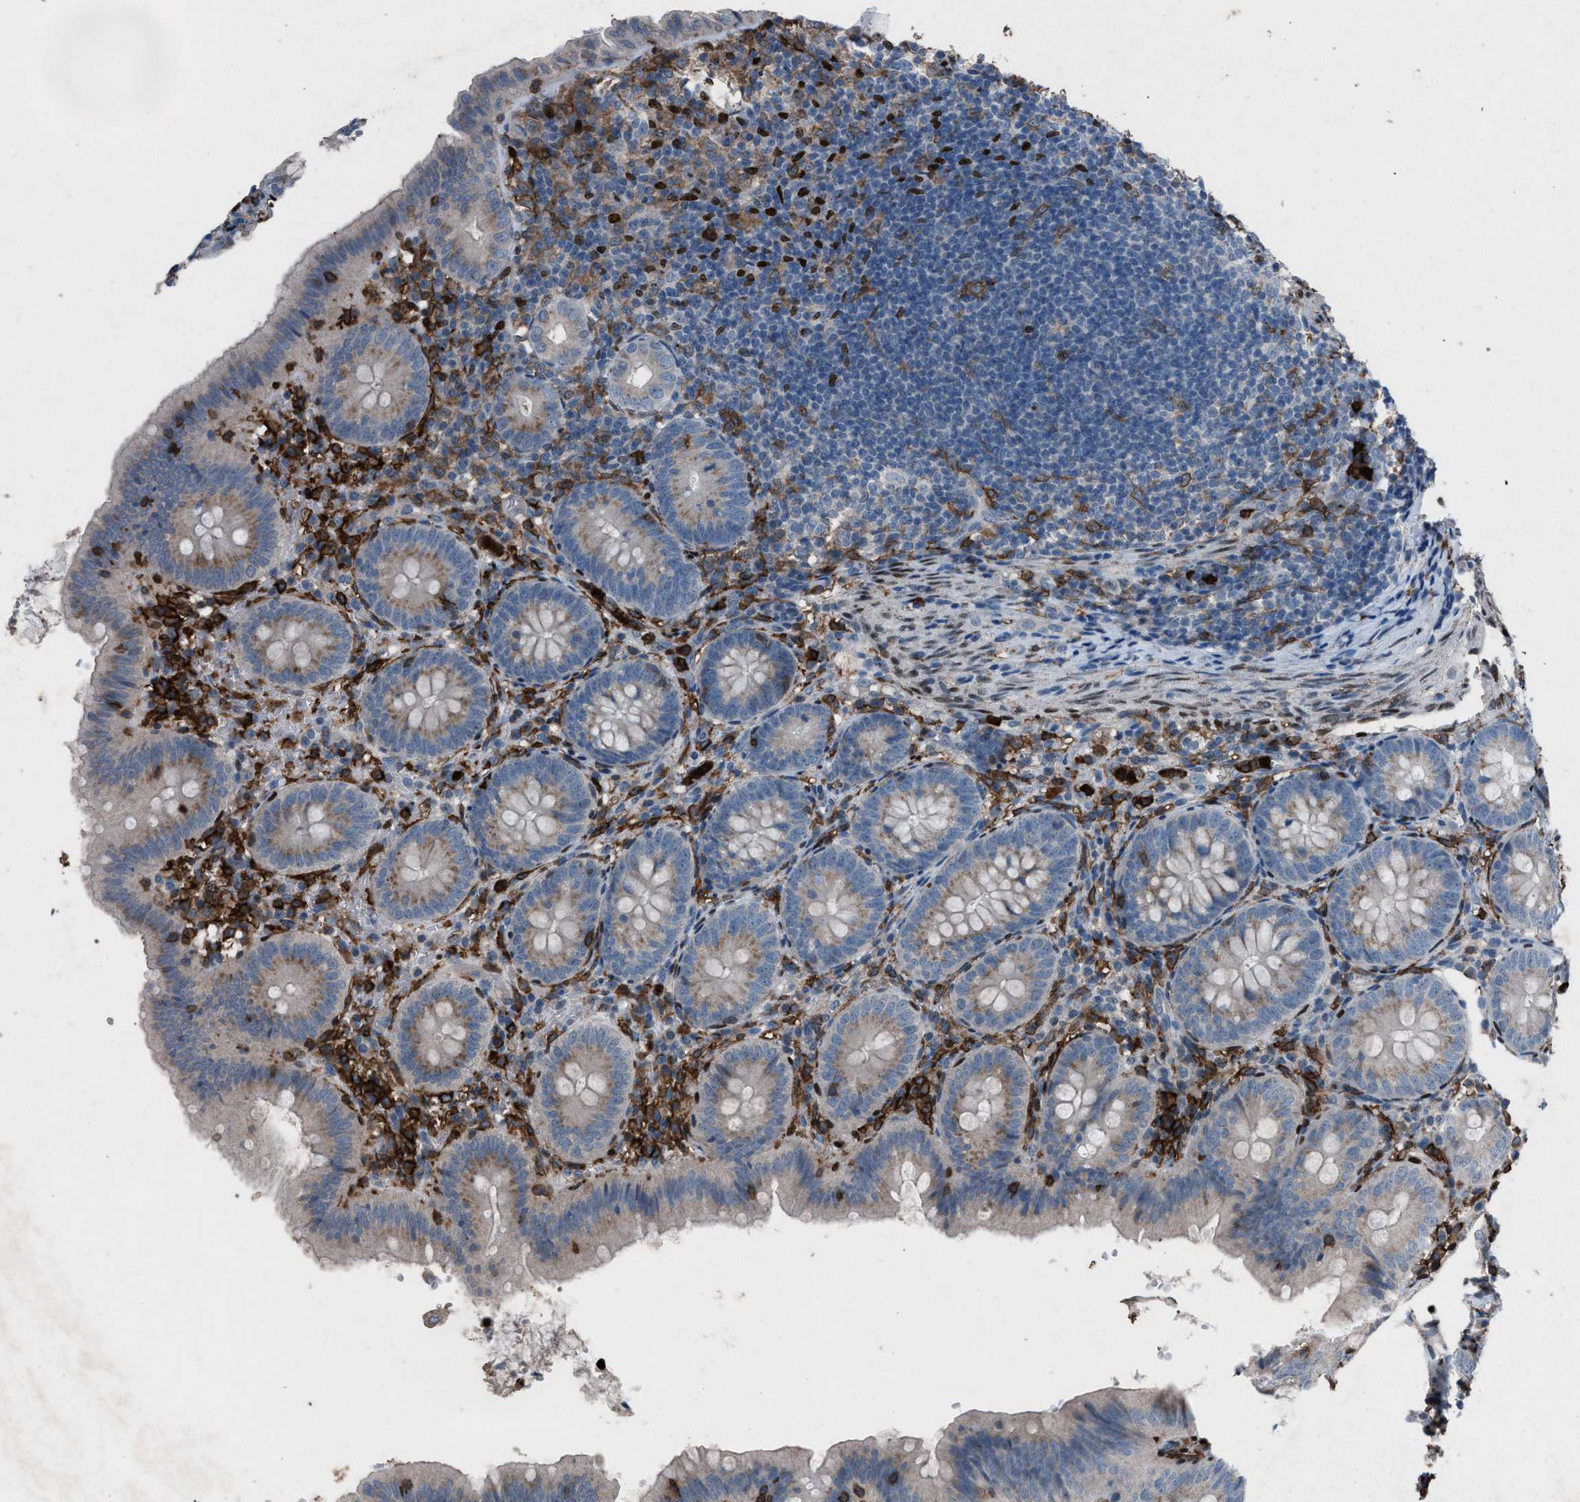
{"staining": {"intensity": "weak", "quantity": ">75%", "location": "cytoplasmic/membranous"}, "tissue": "appendix", "cell_type": "Glandular cells", "image_type": "normal", "snomed": [{"axis": "morphology", "description": "Normal tissue, NOS"}, {"axis": "topography", "description": "Appendix"}], "caption": "Immunohistochemical staining of normal appendix reveals low levels of weak cytoplasmic/membranous positivity in about >75% of glandular cells.", "gene": "FCER1G", "patient": {"sex": "male", "age": 1}}